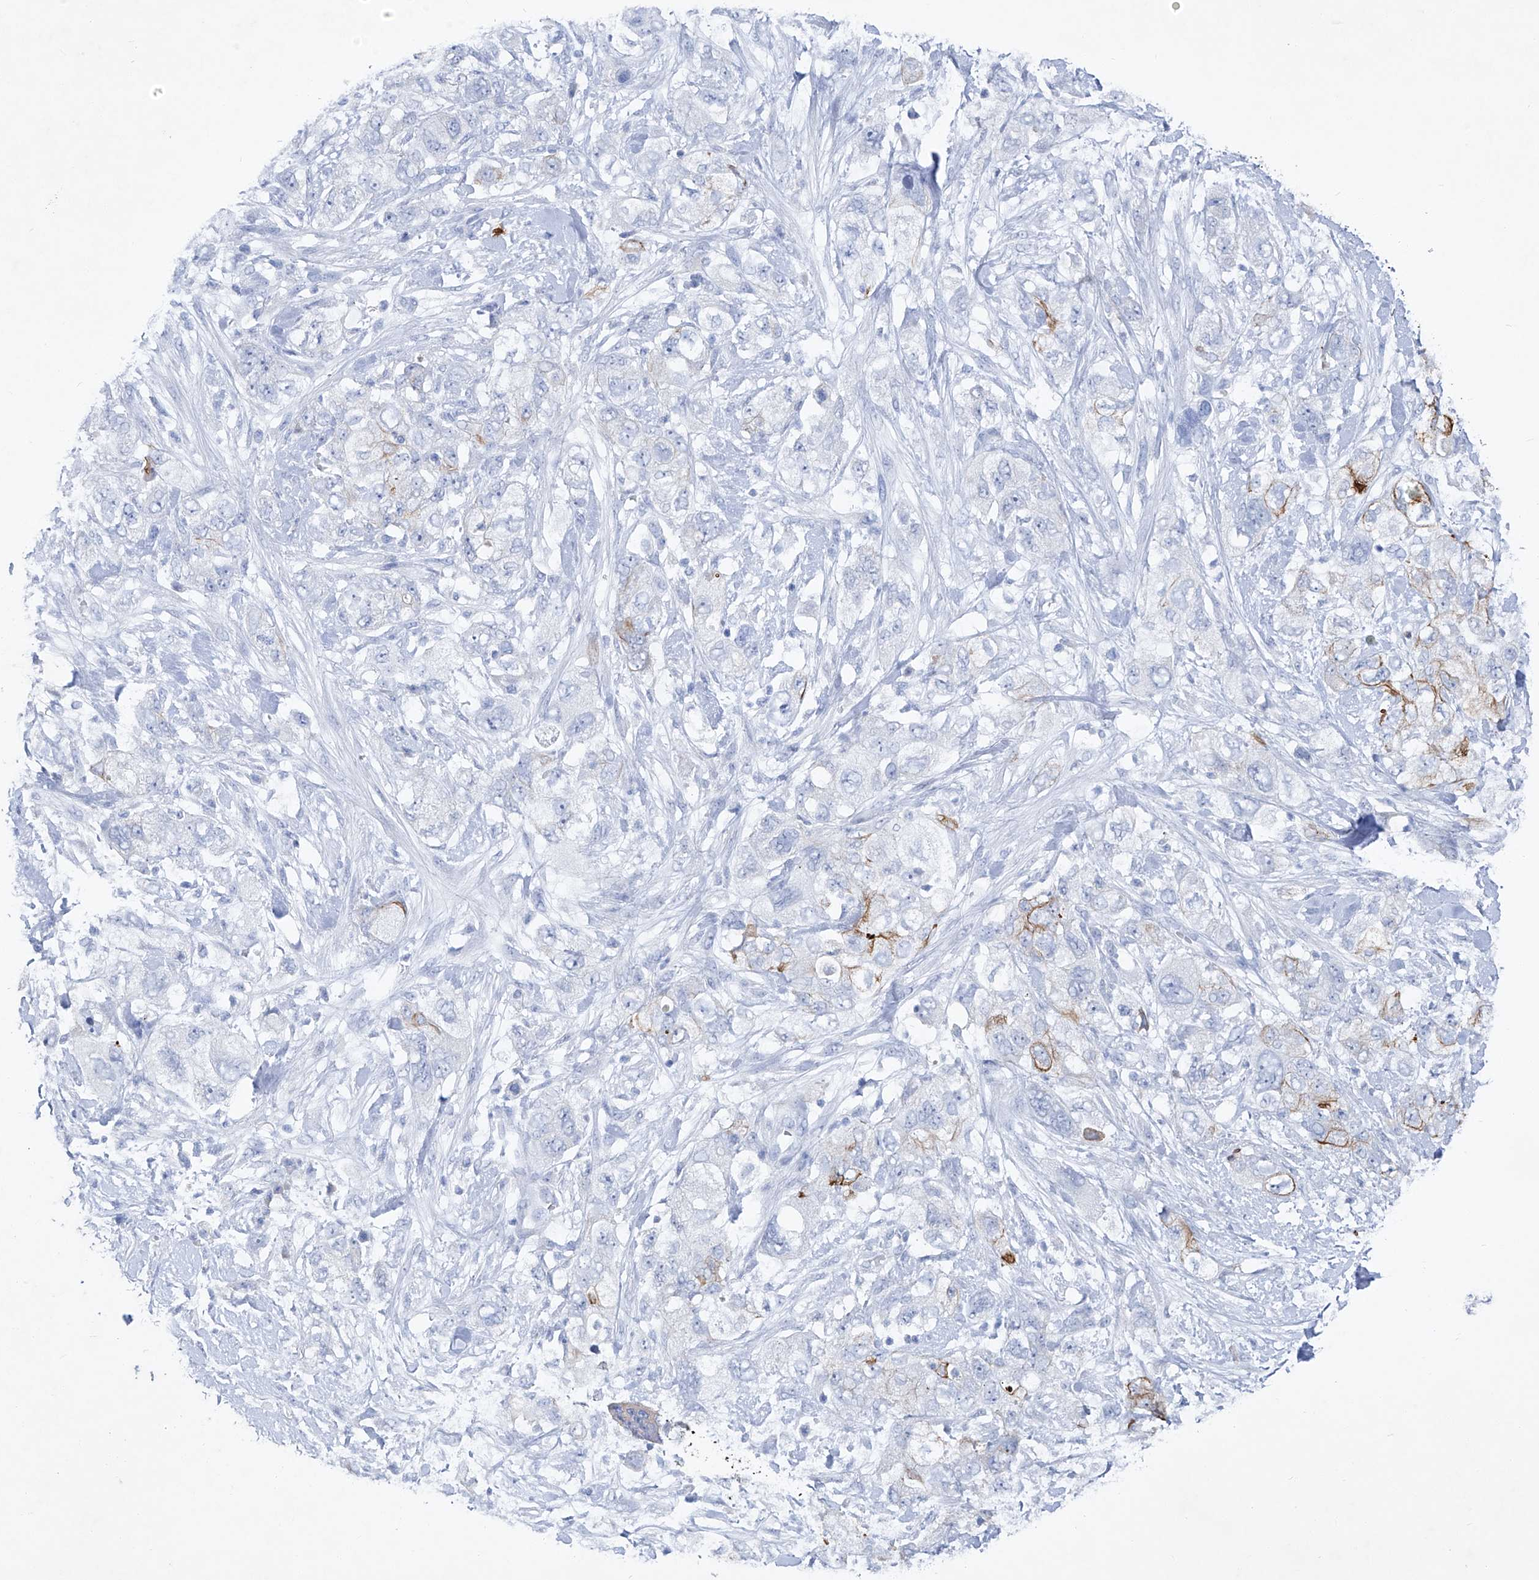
{"staining": {"intensity": "negative", "quantity": "none", "location": "none"}, "tissue": "pancreatic cancer", "cell_type": "Tumor cells", "image_type": "cancer", "snomed": [{"axis": "morphology", "description": "Adenocarcinoma, NOS"}, {"axis": "topography", "description": "Pancreas"}], "caption": "High magnification brightfield microscopy of pancreatic cancer stained with DAB (brown) and counterstained with hematoxylin (blue): tumor cells show no significant positivity.", "gene": "FRS3", "patient": {"sex": "female", "age": 73}}